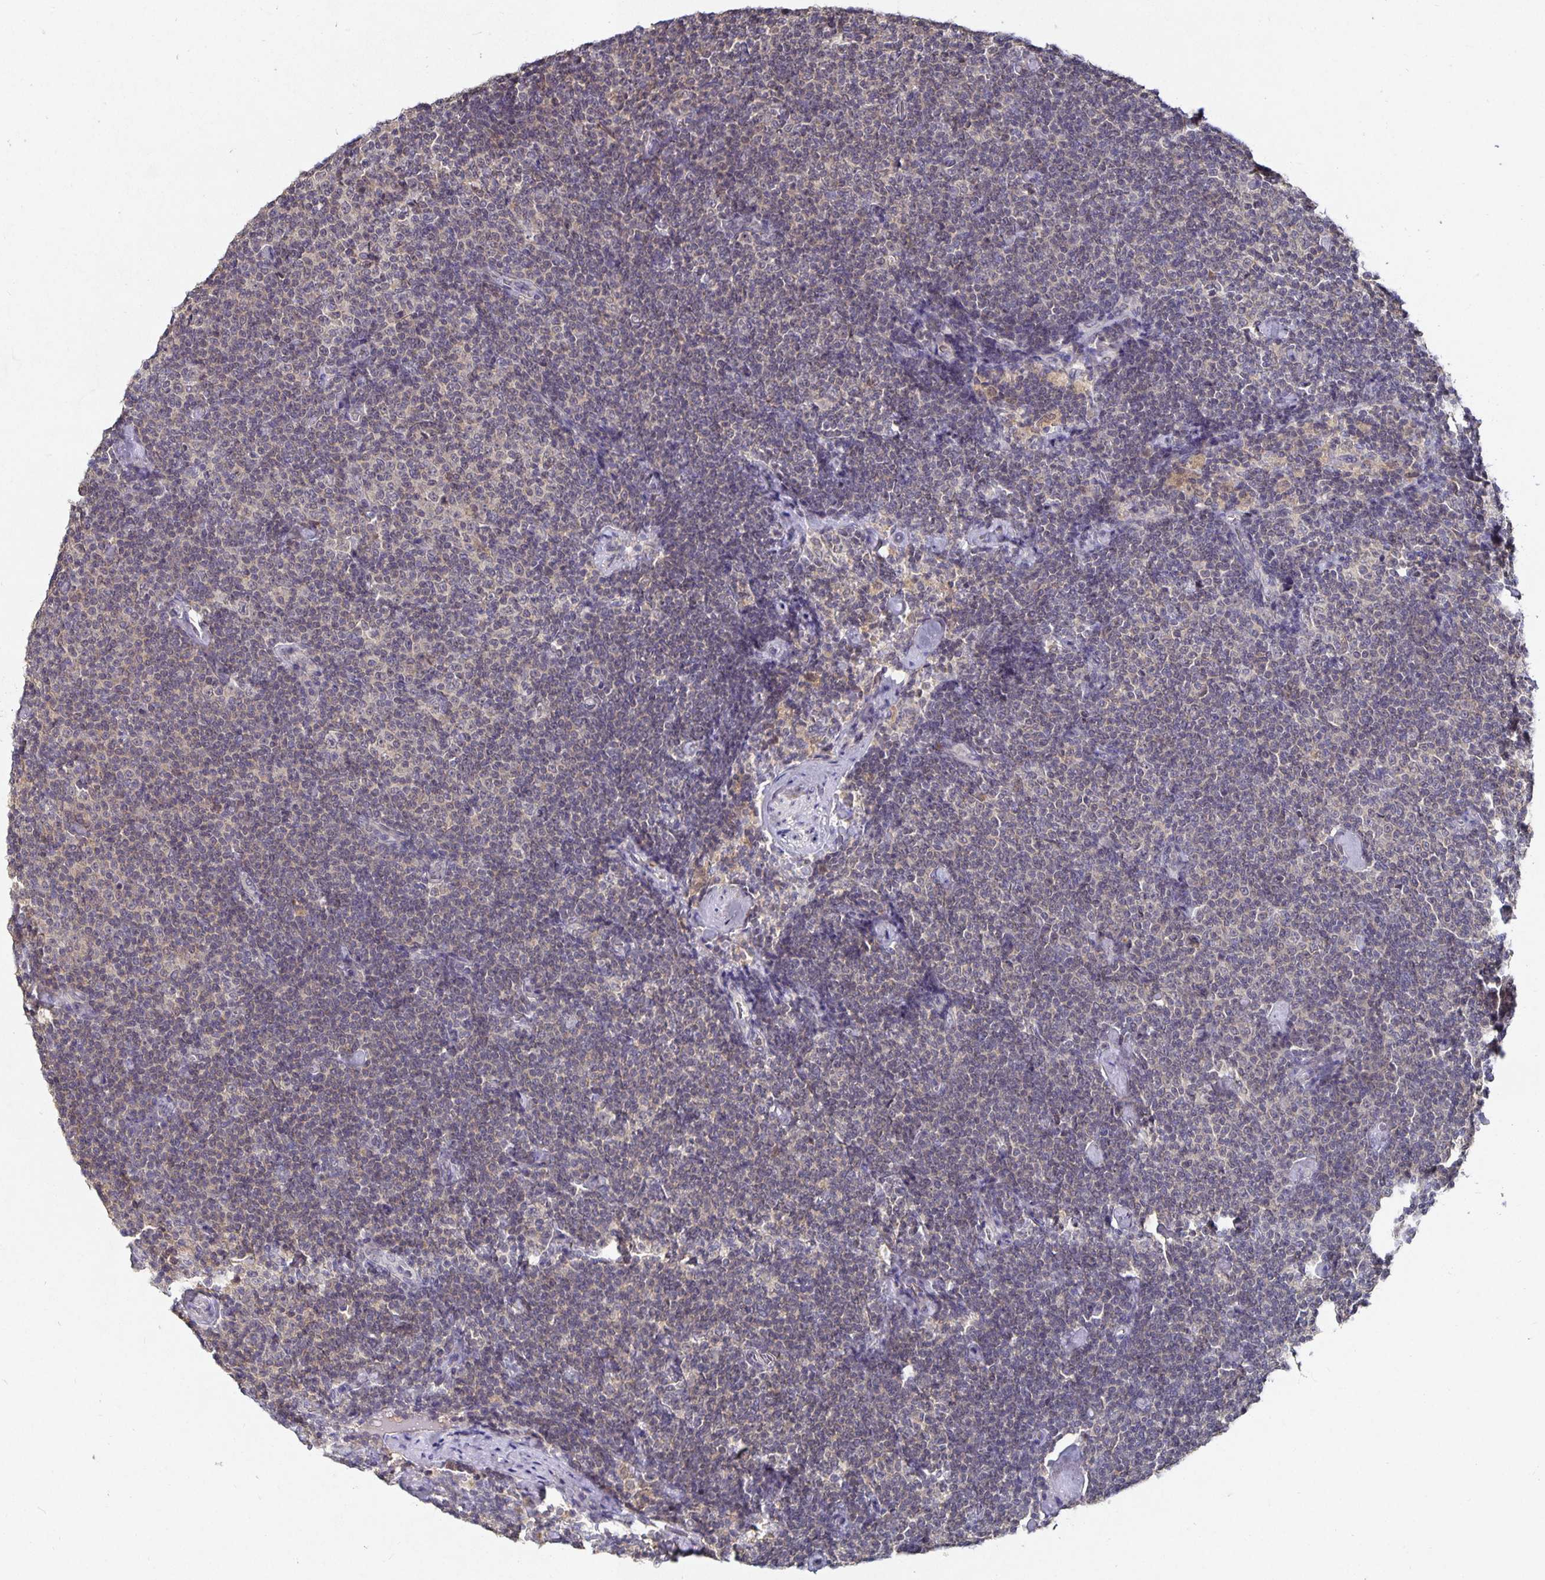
{"staining": {"intensity": "weak", "quantity": "<25%", "location": "cytoplasmic/membranous"}, "tissue": "lymphoma", "cell_type": "Tumor cells", "image_type": "cancer", "snomed": [{"axis": "morphology", "description": "Malignant lymphoma, non-Hodgkin's type, Low grade"}, {"axis": "topography", "description": "Lymph node"}], "caption": "Immunohistochemistry photomicrograph of human low-grade malignant lymphoma, non-Hodgkin's type stained for a protein (brown), which demonstrates no positivity in tumor cells.", "gene": "HEPN1", "patient": {"sex": "male", "age": 81}}